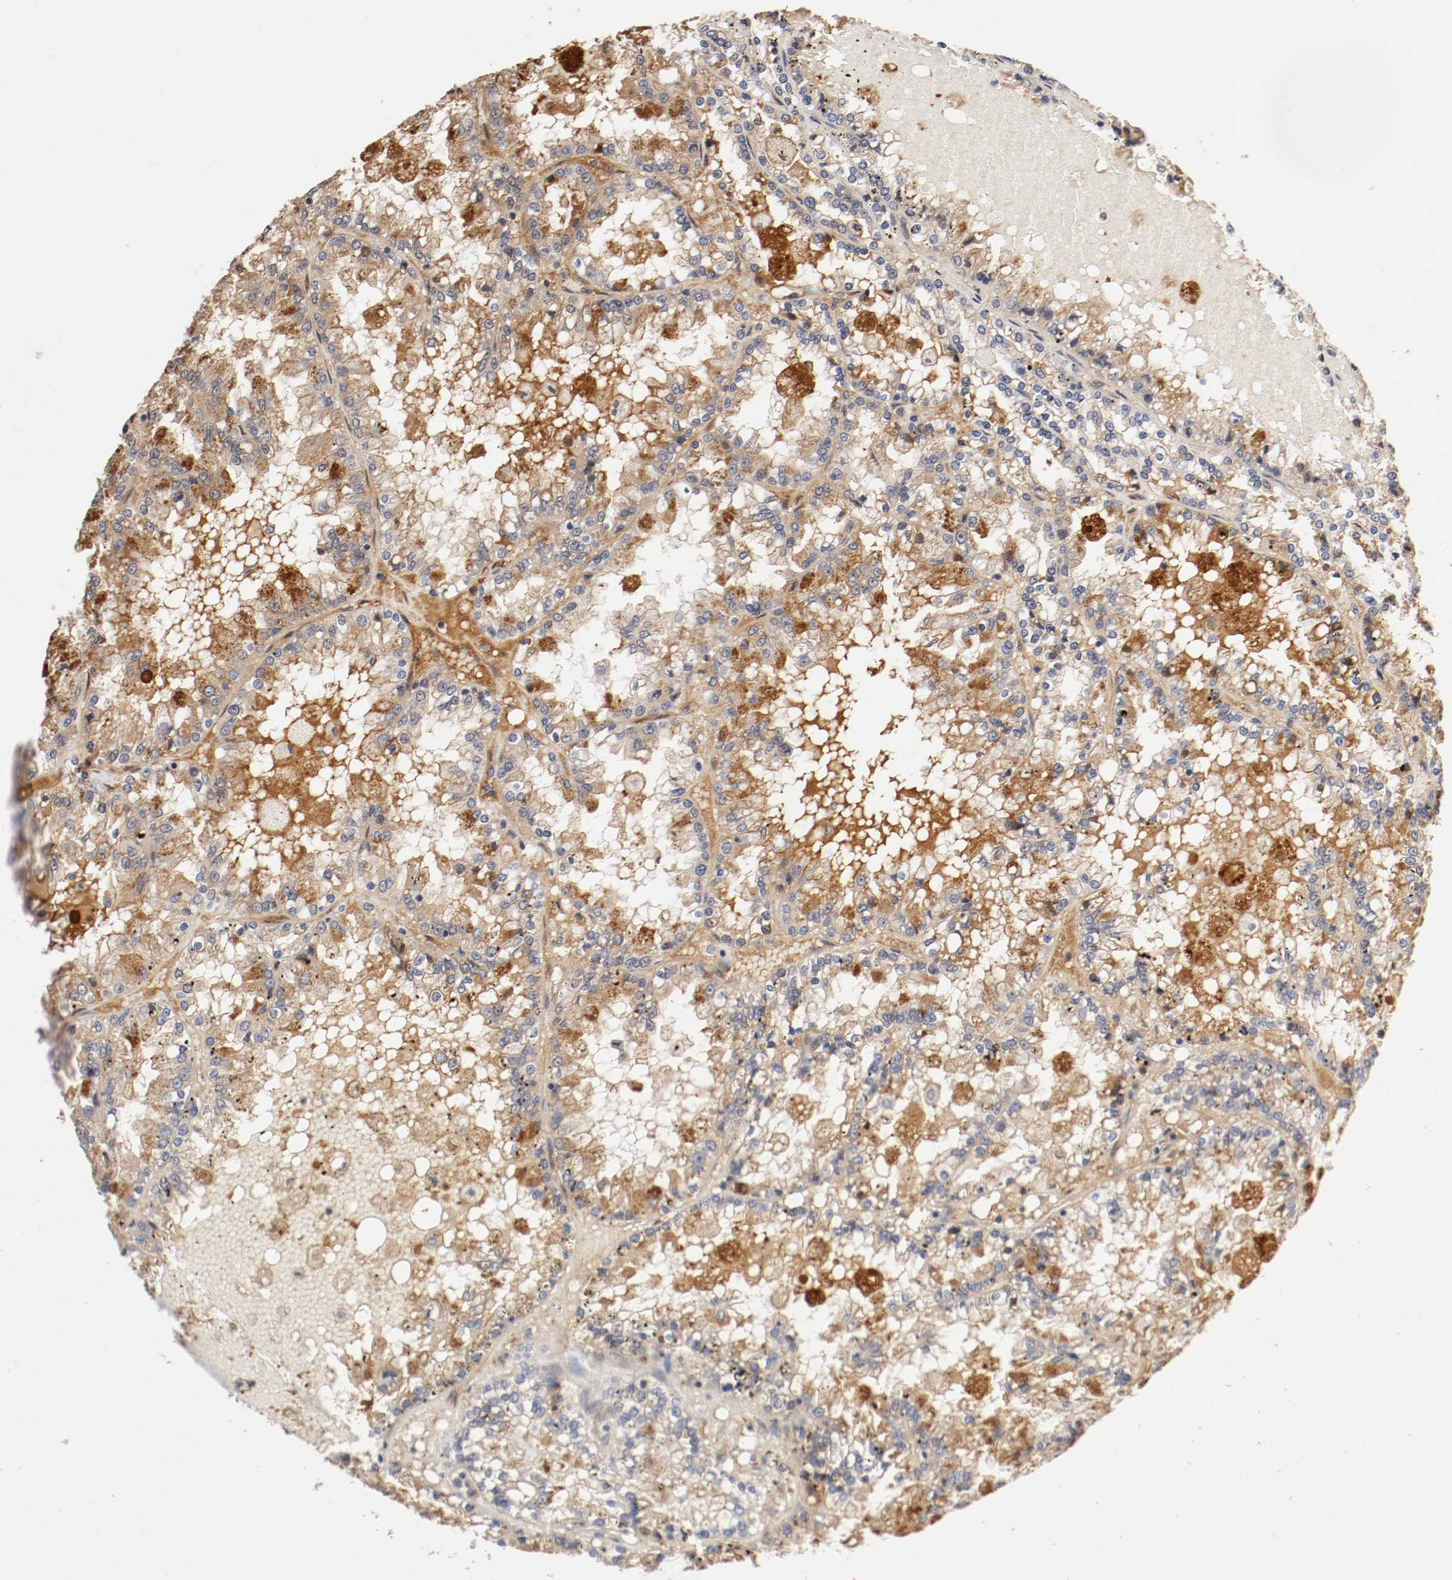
{"staining": {"intensity": "moderate", "quantity": ">75%", "location": "cytoplasmic/membranous"}, "tissue": "renal cancer", "cell_type": "Tumor cells", "image_type": "cancer", "snomed": [{"axis": "morphology", "description": "Adenocarcinoma, NOS"}, {"axis": "topography", "description": "Kidney"}], "caption": "There is medium levels of moderate cytoplasmic/membranous expression in tumor cells of renal adenocarcinoma, as demonstrated by immunohistochemical staining (brown color).", "gene": "DNMT3B", "patient": {"sex": "female", "age": 56}}